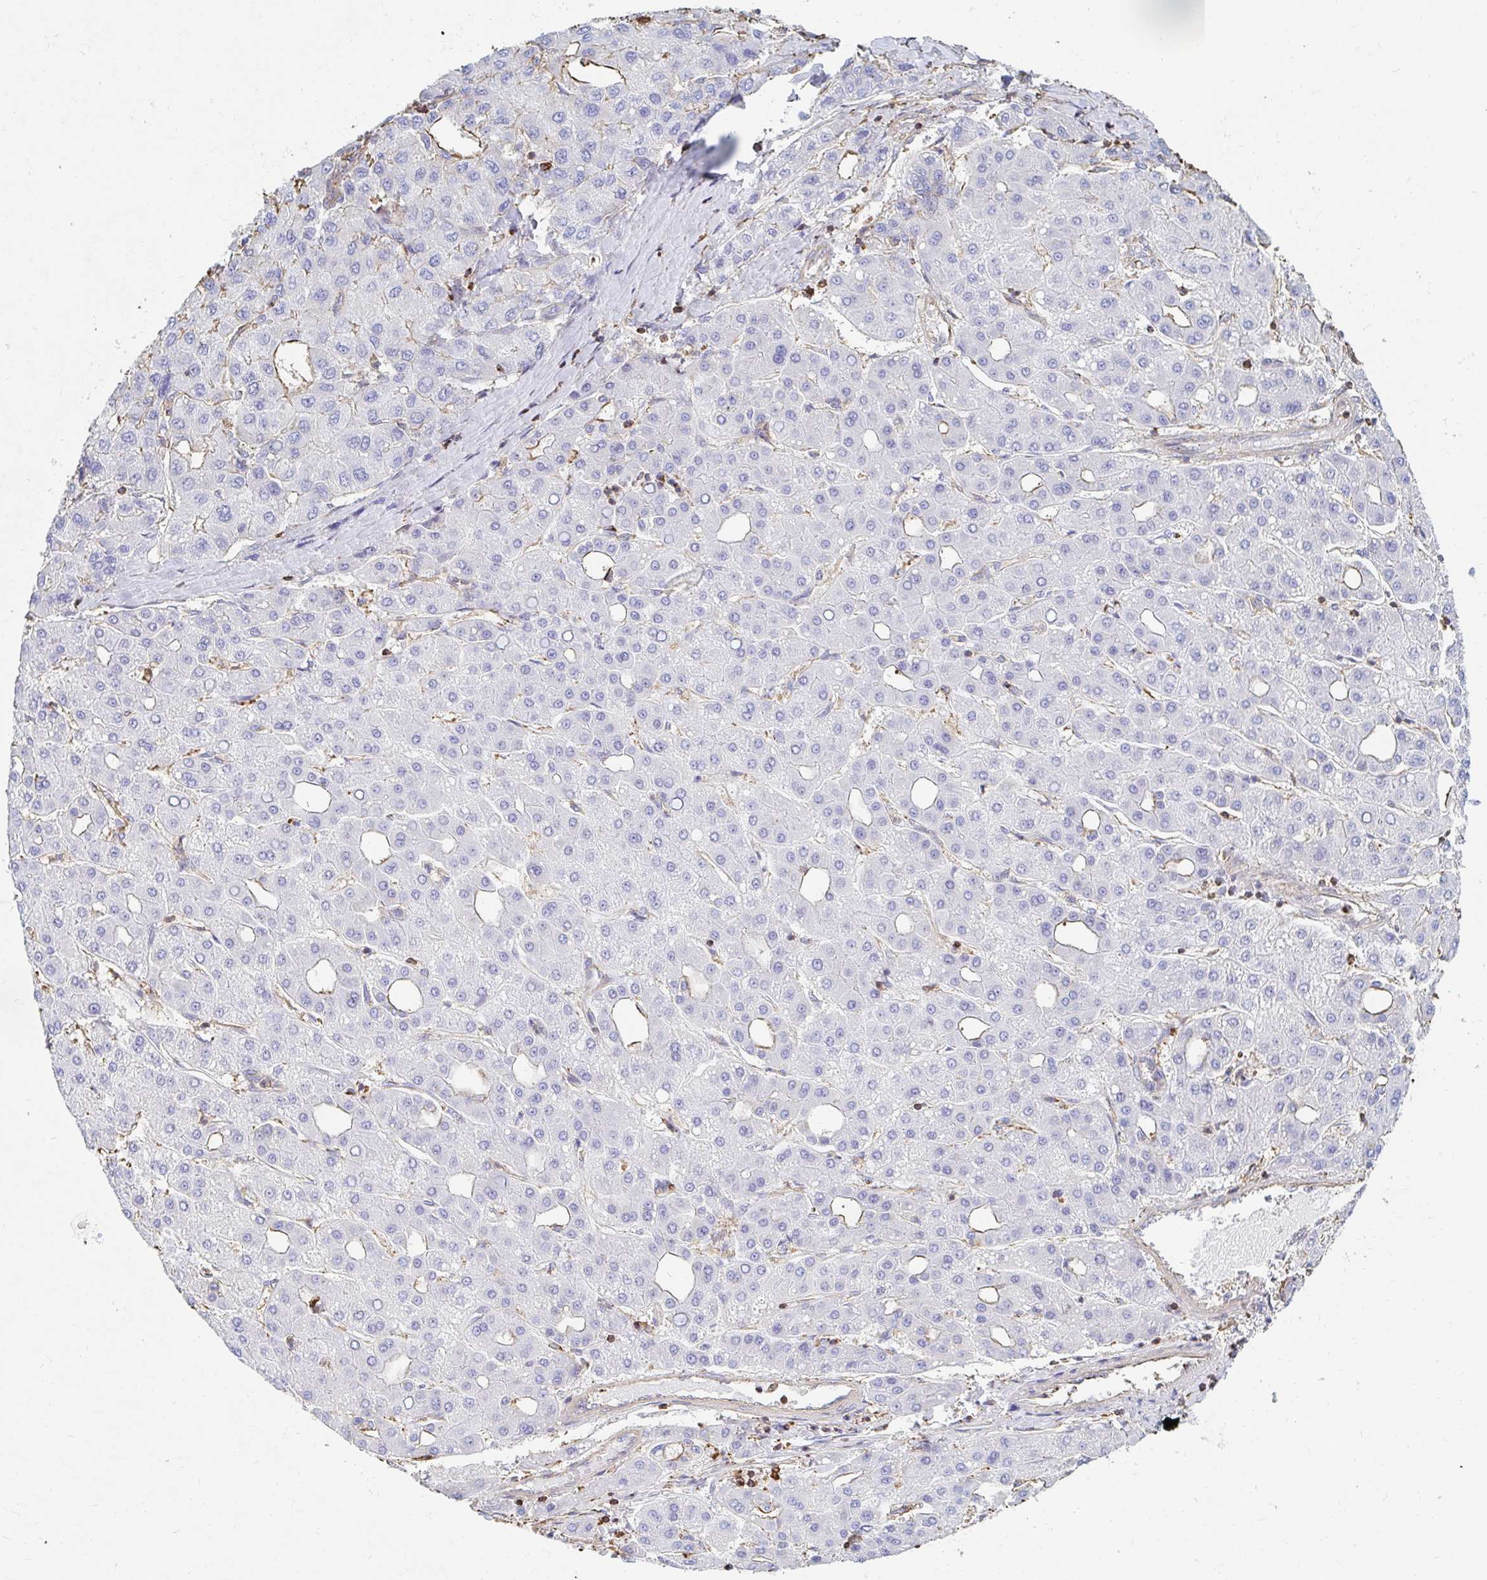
{"staining": {"intensity": "moderate", "quantity": "<25%", "location": "cytoplasmic/membranous"}, "tissue": "liver cancer", "cell_type": "Tumor cells", "image_type": "cancer", "snomed": [{"axis": "morphology", "description": "Carcinoma, Hepatocellular, NOS"}, {"axis": "topography", "description": "Liver"}], "caption": "A brown stain highlights moderate cytoplasmic/membranous staining of a protein in human liver cancer (hepatocellular carcinoma) tumor cells.", "gene": "PTPN14", "patient": {"sex": "male", "age": 65}}